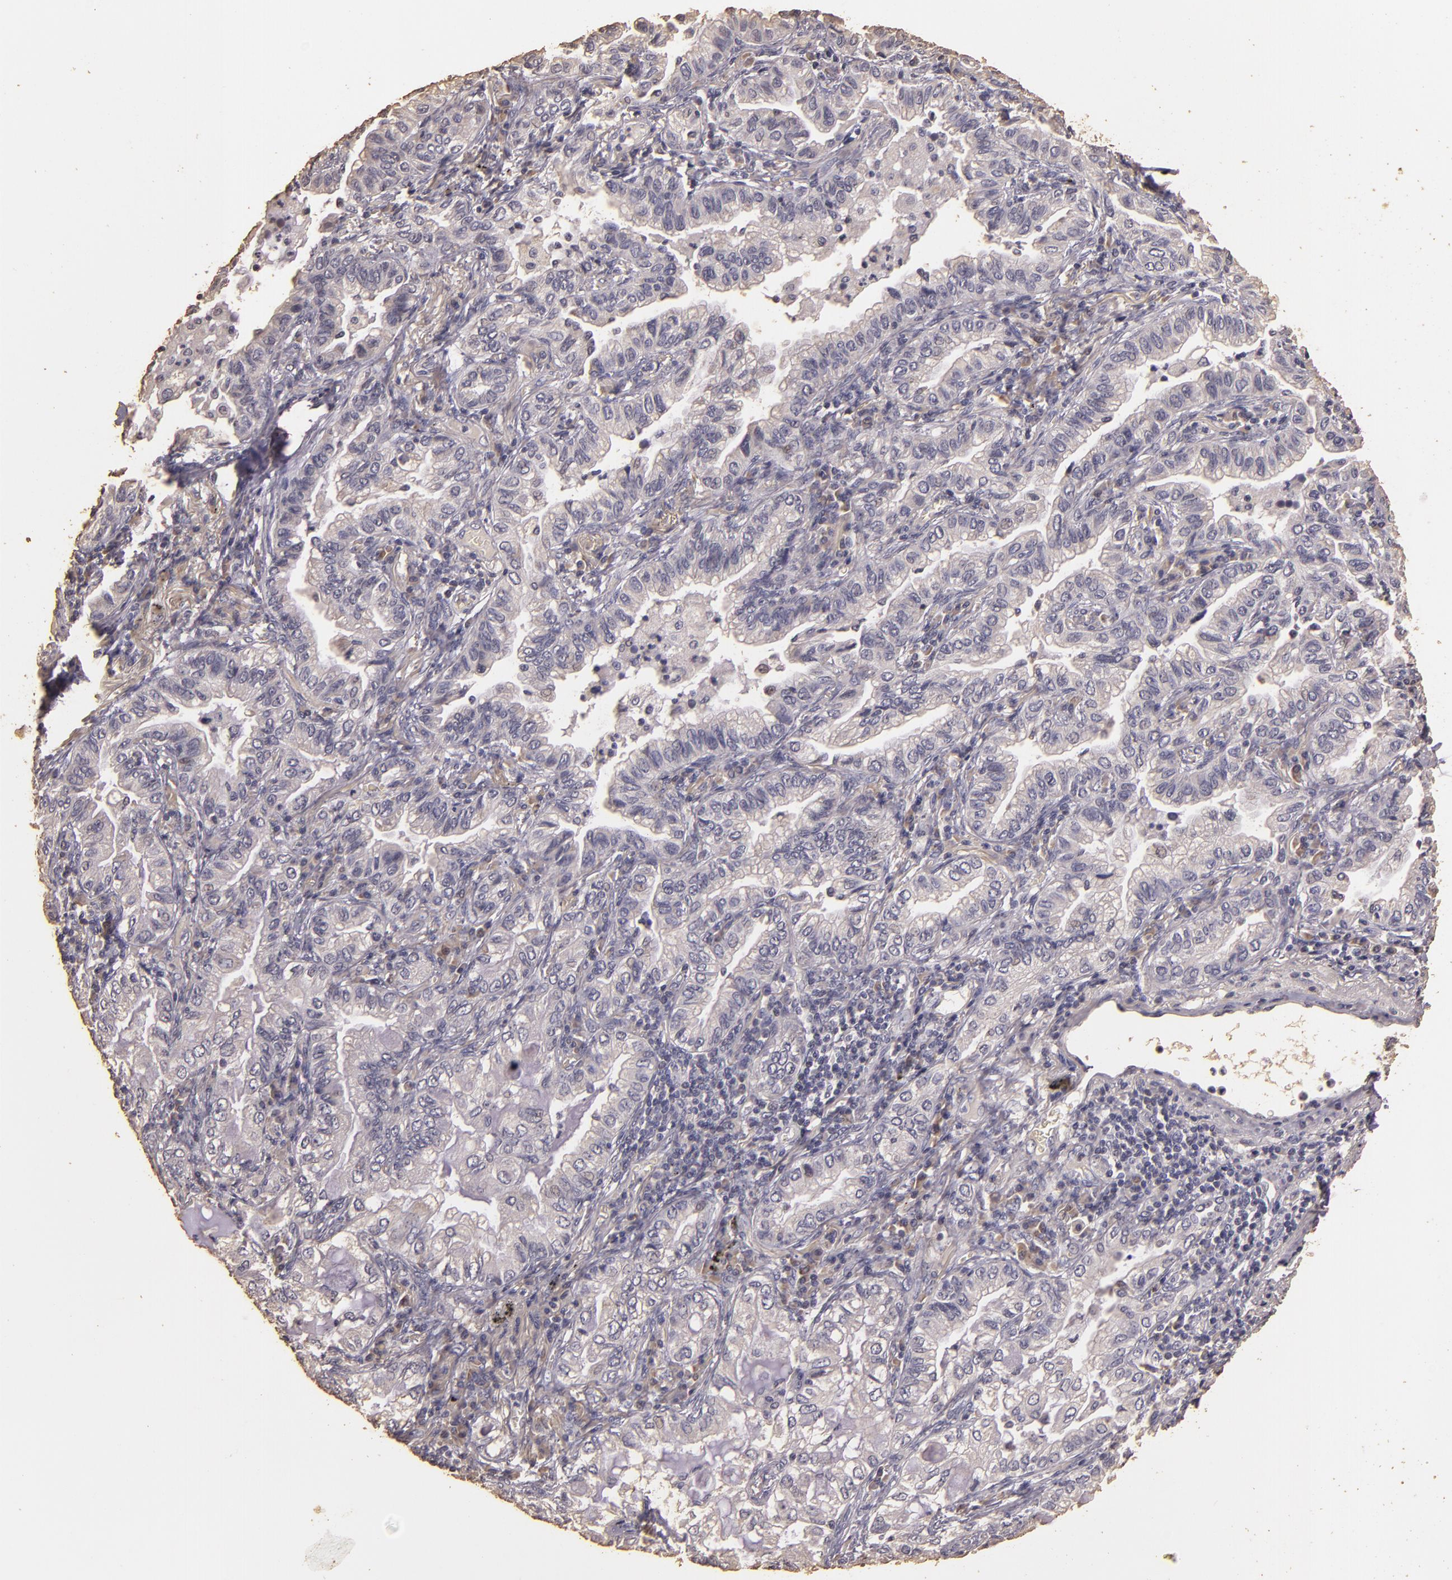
{"staining": {"intensity": "negative", "quantity": "none", "location": "none"}, "tissue": "lung cancer", "cell_type": "Tumor cells", "image_type": "cancer", "snomed": [{"axis": "morphology", "description": "Adenocarcinoma, NOS"}, {"axis": "topography", "description": "Lung"}], "caption": "IHC image of neoplastic tissue: lung cancer (adenocarcinoma) stained with DAB (3,3'-diaminobenzidine) exhibits no significant protein expression in tumor cells.", "gene": "BCL2L13", "patient": {"sex": "female", "age": 50}}